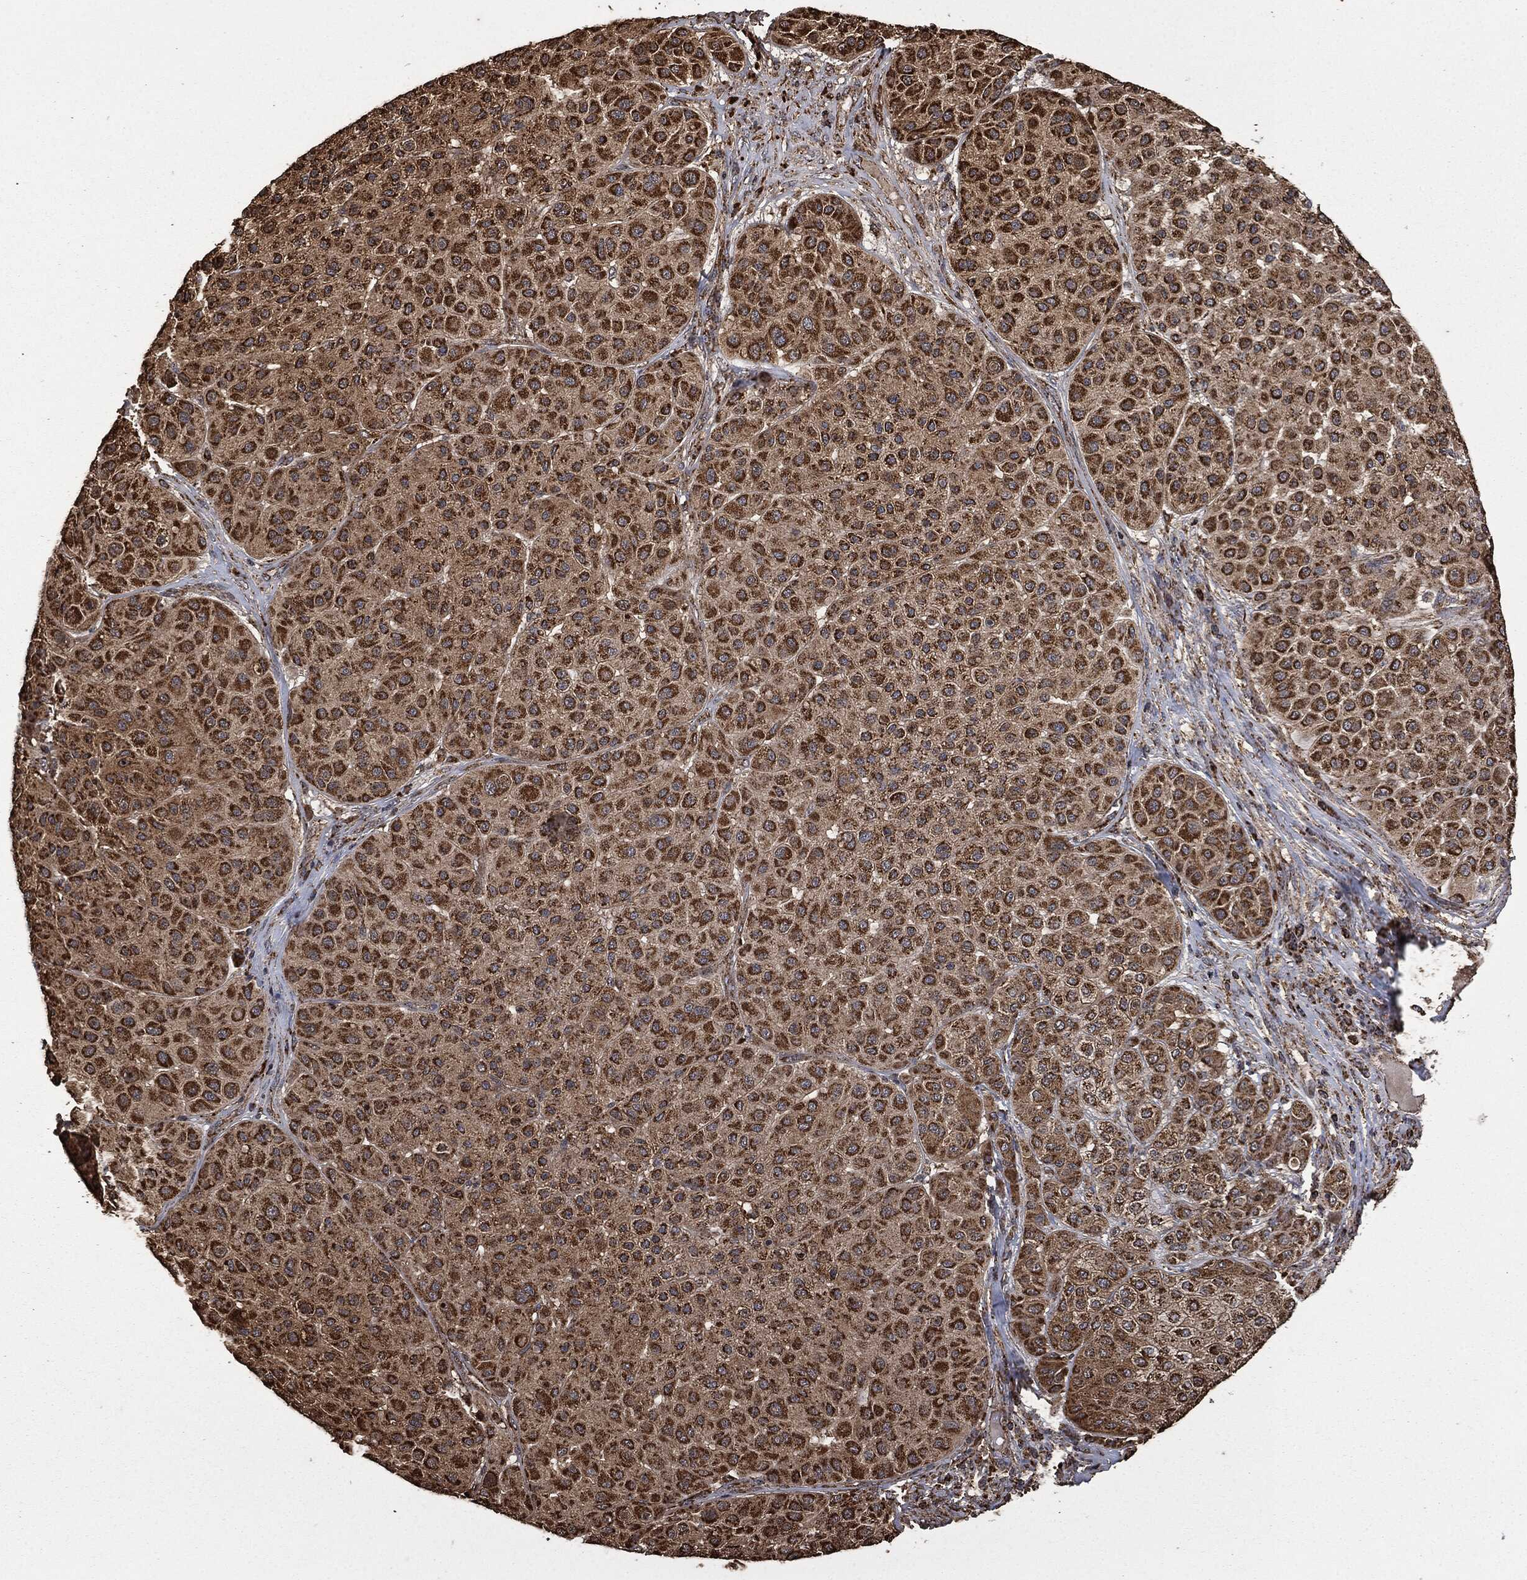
{"staining": {"intensity": "strong", "quantity": ">75%", "location": "cytoplasmic/membranous"}, "tissue": "melanoma", "cell_type": "Tumor cells", "image_type": "cancer", "snomed": [{"axis": "morphology", "description": "Malignant melanoma, Metastatic site"}, {"axis": "topography", "description": "Smooth muscle"}], "caption": "A micrograph of human melanoma stained for a protein exhibits strong cytoplasmic/membranous brown staining in tumor cells.", "gene": "LIG3", "patient": {"sex": "male", "age": 41}}